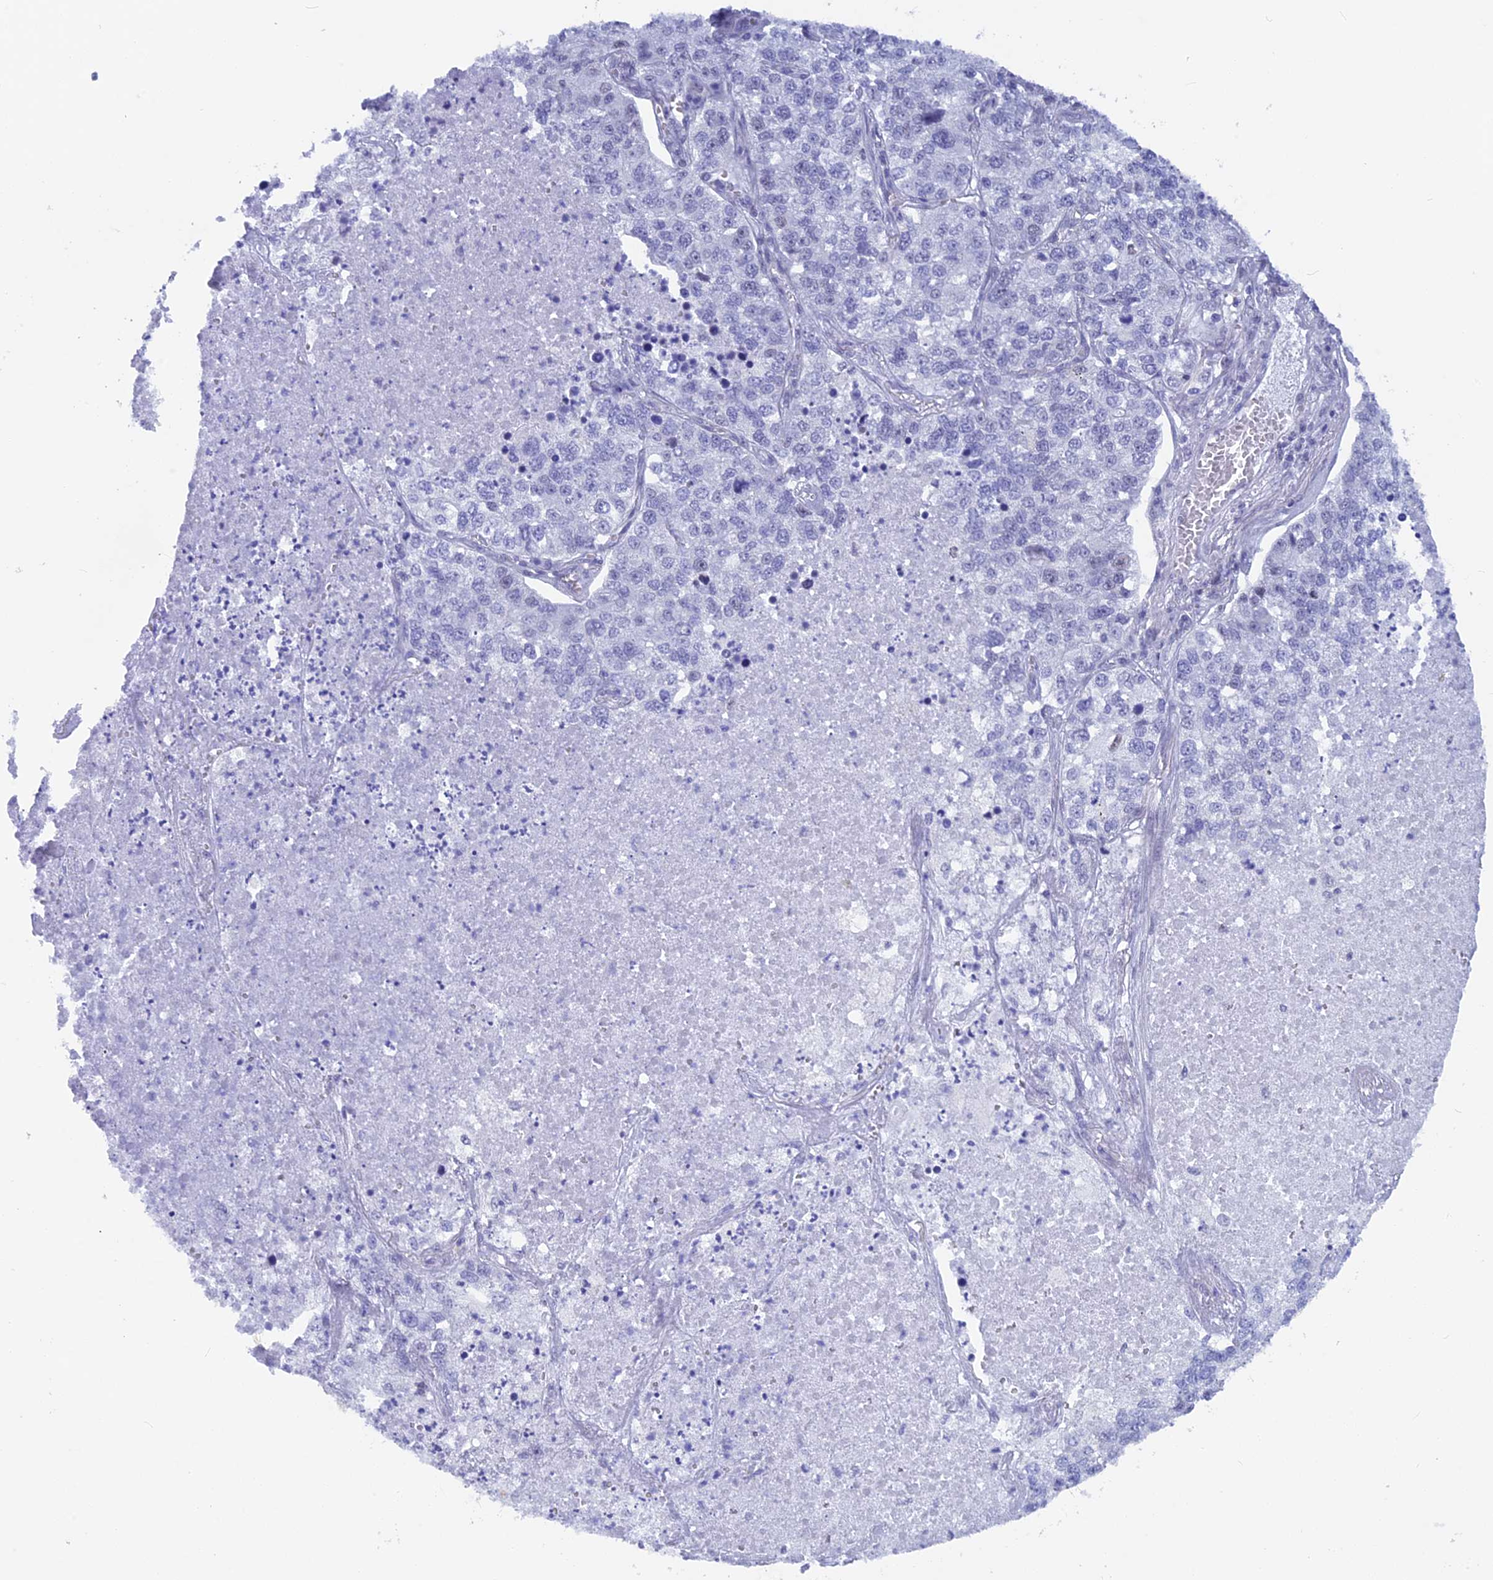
{"staining": {"intensity": "negative", "quantity": "none", "location": "none"}, "tissue": "lung cancer", "cell_type": "Tumor cells", "image_type": "cancer", "snomed": [{"axis": "morphology", "description": "Adenocarcinoma, NOS"}, {"axis": "topography", "description": "Lung"}], "caption": "DAB (3,3'-diaminobenzidine) immunohistochemical staining of human lung adenocarcinoma demonstrates no significant expression in tumor cells.", "gene": "SRSF5", "patient": {"sex": "male", "age": 49}}